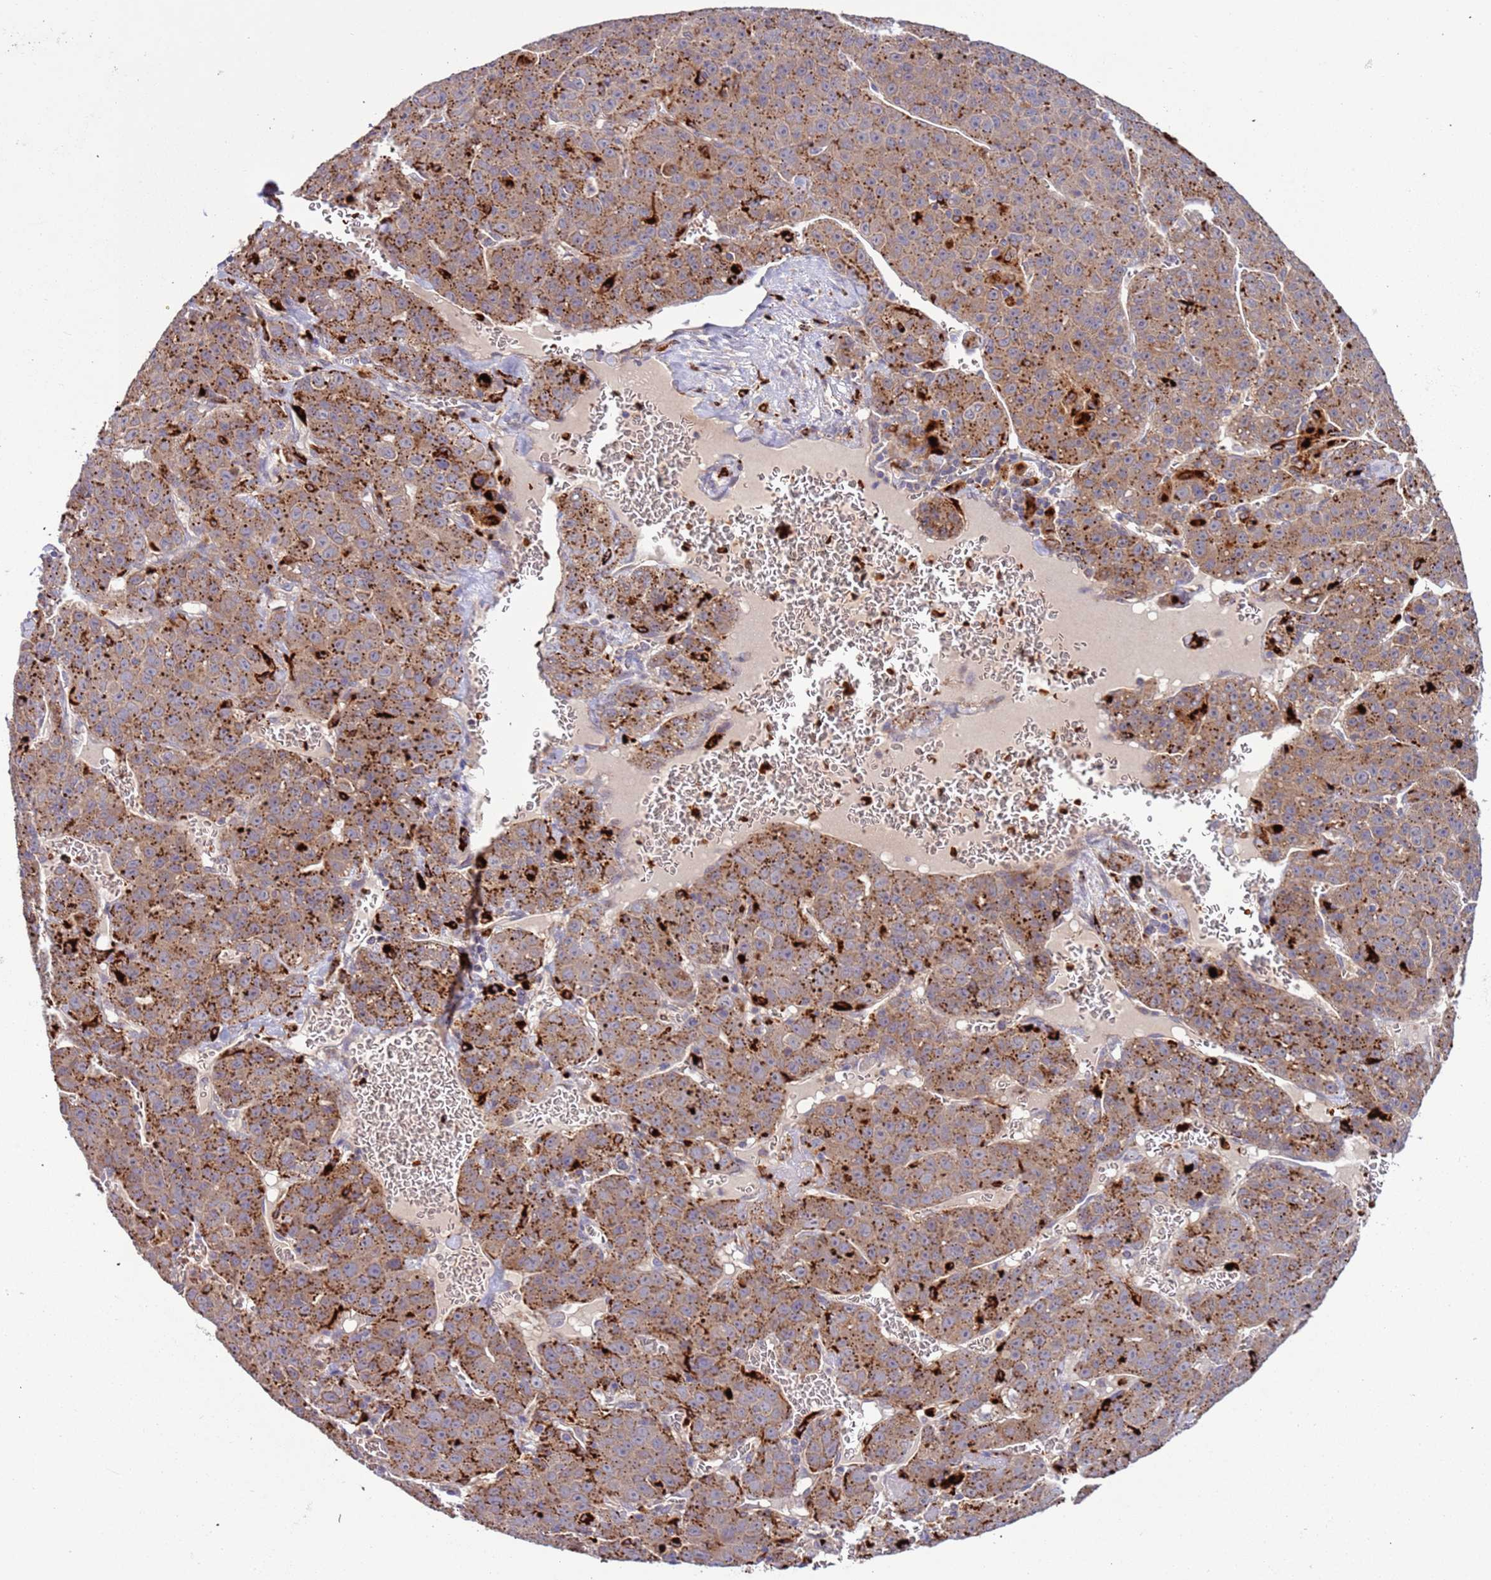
{"staining": {"intensity": "moderate", "quantity": ">75%", "location": "cytoplasmic/membranous"}, "tissue": "liver cancer", "cell_type": "Tumor cells", "image_type": "cancer", "snomed": [{"axis": "morphology", "description": "Carcinoma, Hepatocellular, NOS"}, {"axis": "topography", "description": "Liver"}], "caption": "A brown stain shows moderate cytoplasmic/membranous expression of a protein in human hepatocellular carcinoma (liver) tumor cells.", "gene": "VPS36", "patient": {"sex": "female", "age": 53}}